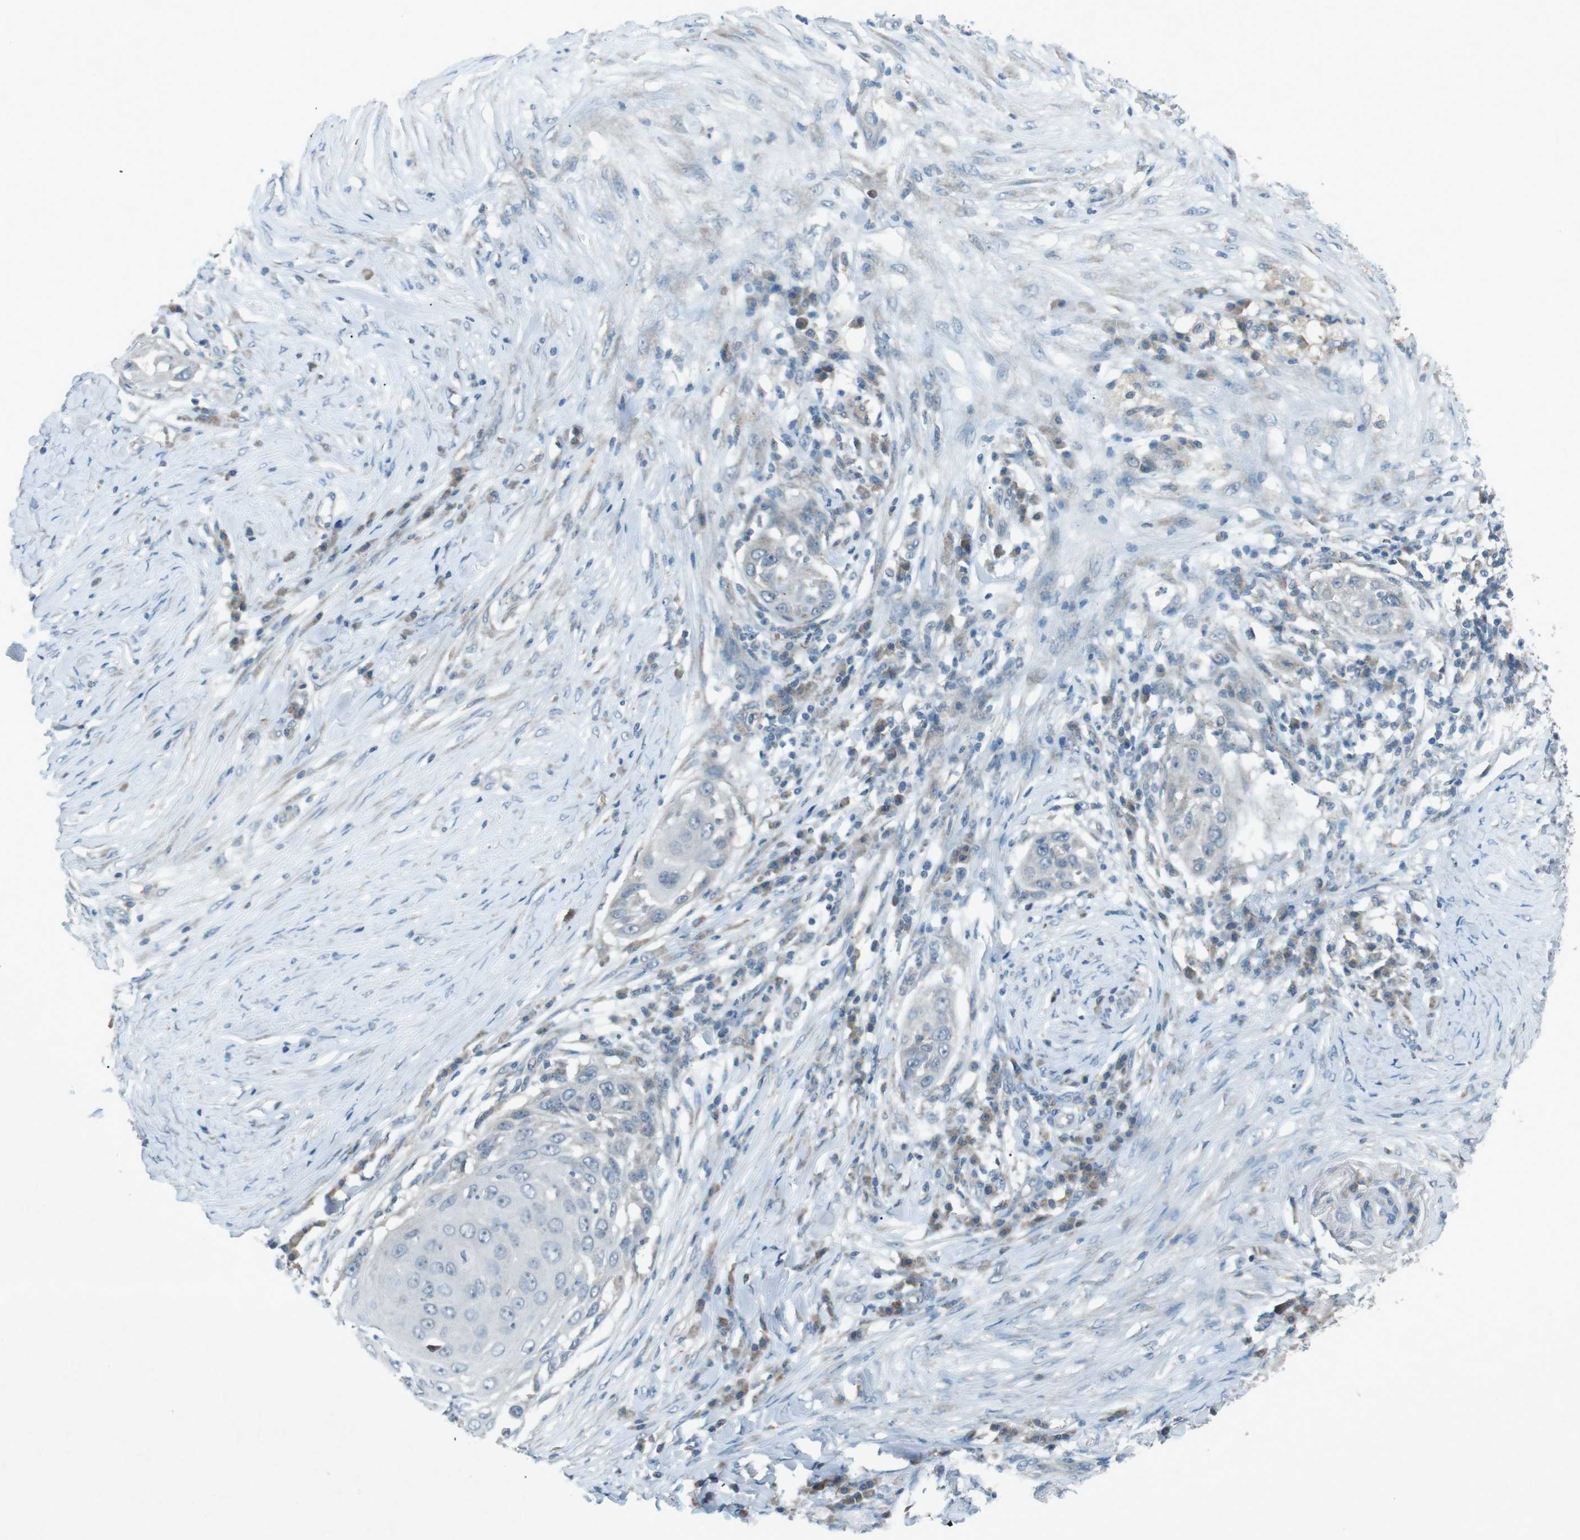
{"staining": {"intensity": "negative", "quantity": "none", "location": "none"}, "tissue": "skin cancer", "cell_type": "Tumor cells", "image_type": "cancer", "snomed": [{"axis": "morphology", "description": "Squamous cell carcinoma, NOS"}, {"axis": "topography", "description": "Skin"}], "caption": "Human skin cancer stained for a protein using IHC exhibits no staining in tumor cells.", "gene": "FCRLA", "patient": {"sex": "female", "age": 44}}